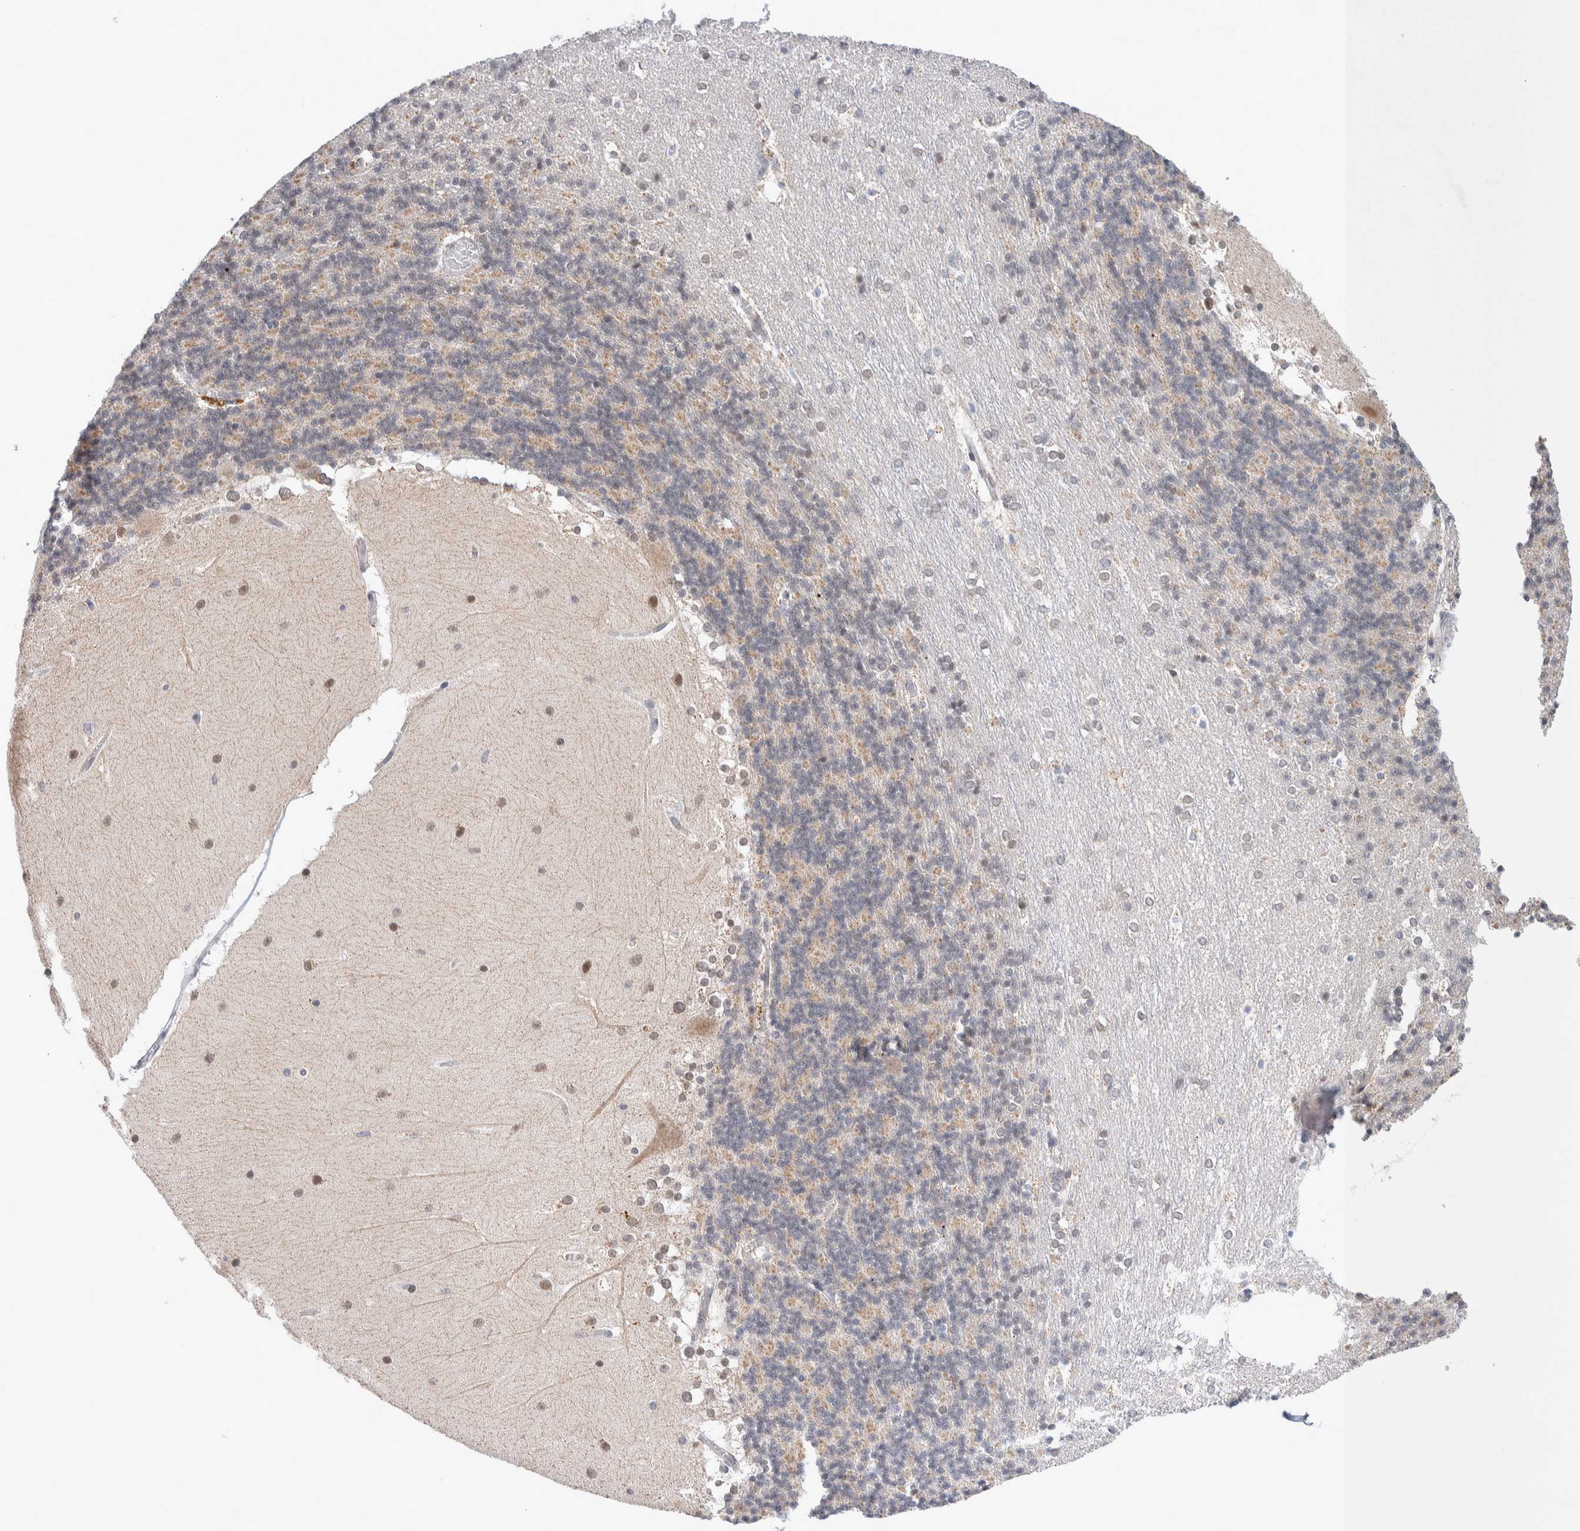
{"staining": {"intensity": "moderate", "quantity": "<25%", "location": "cytoplasmic/membranous,nuclear"}, "tissue": "cerebellum", "cell_type": "Cells in granular layer", "image_type": "normal", "snomed": [{"axis": "morphology", "description": "Normal tissue, NOS"}, {"axis": "topography", "description": "Cerebellum"}], "caption": "Moderate cytoplasmic/membranous,nuclear expression is seen in approximately <25% of cells in granular layer in benign cerebellum. The protein is stained brown, and the nuclei are stained in blue (DAB (3,3'-diaminobenzidine) IHC with brightfield microscopy, high magnification).", "gene": "CRAT", "patient": {"sex": "female", "age": 19}}